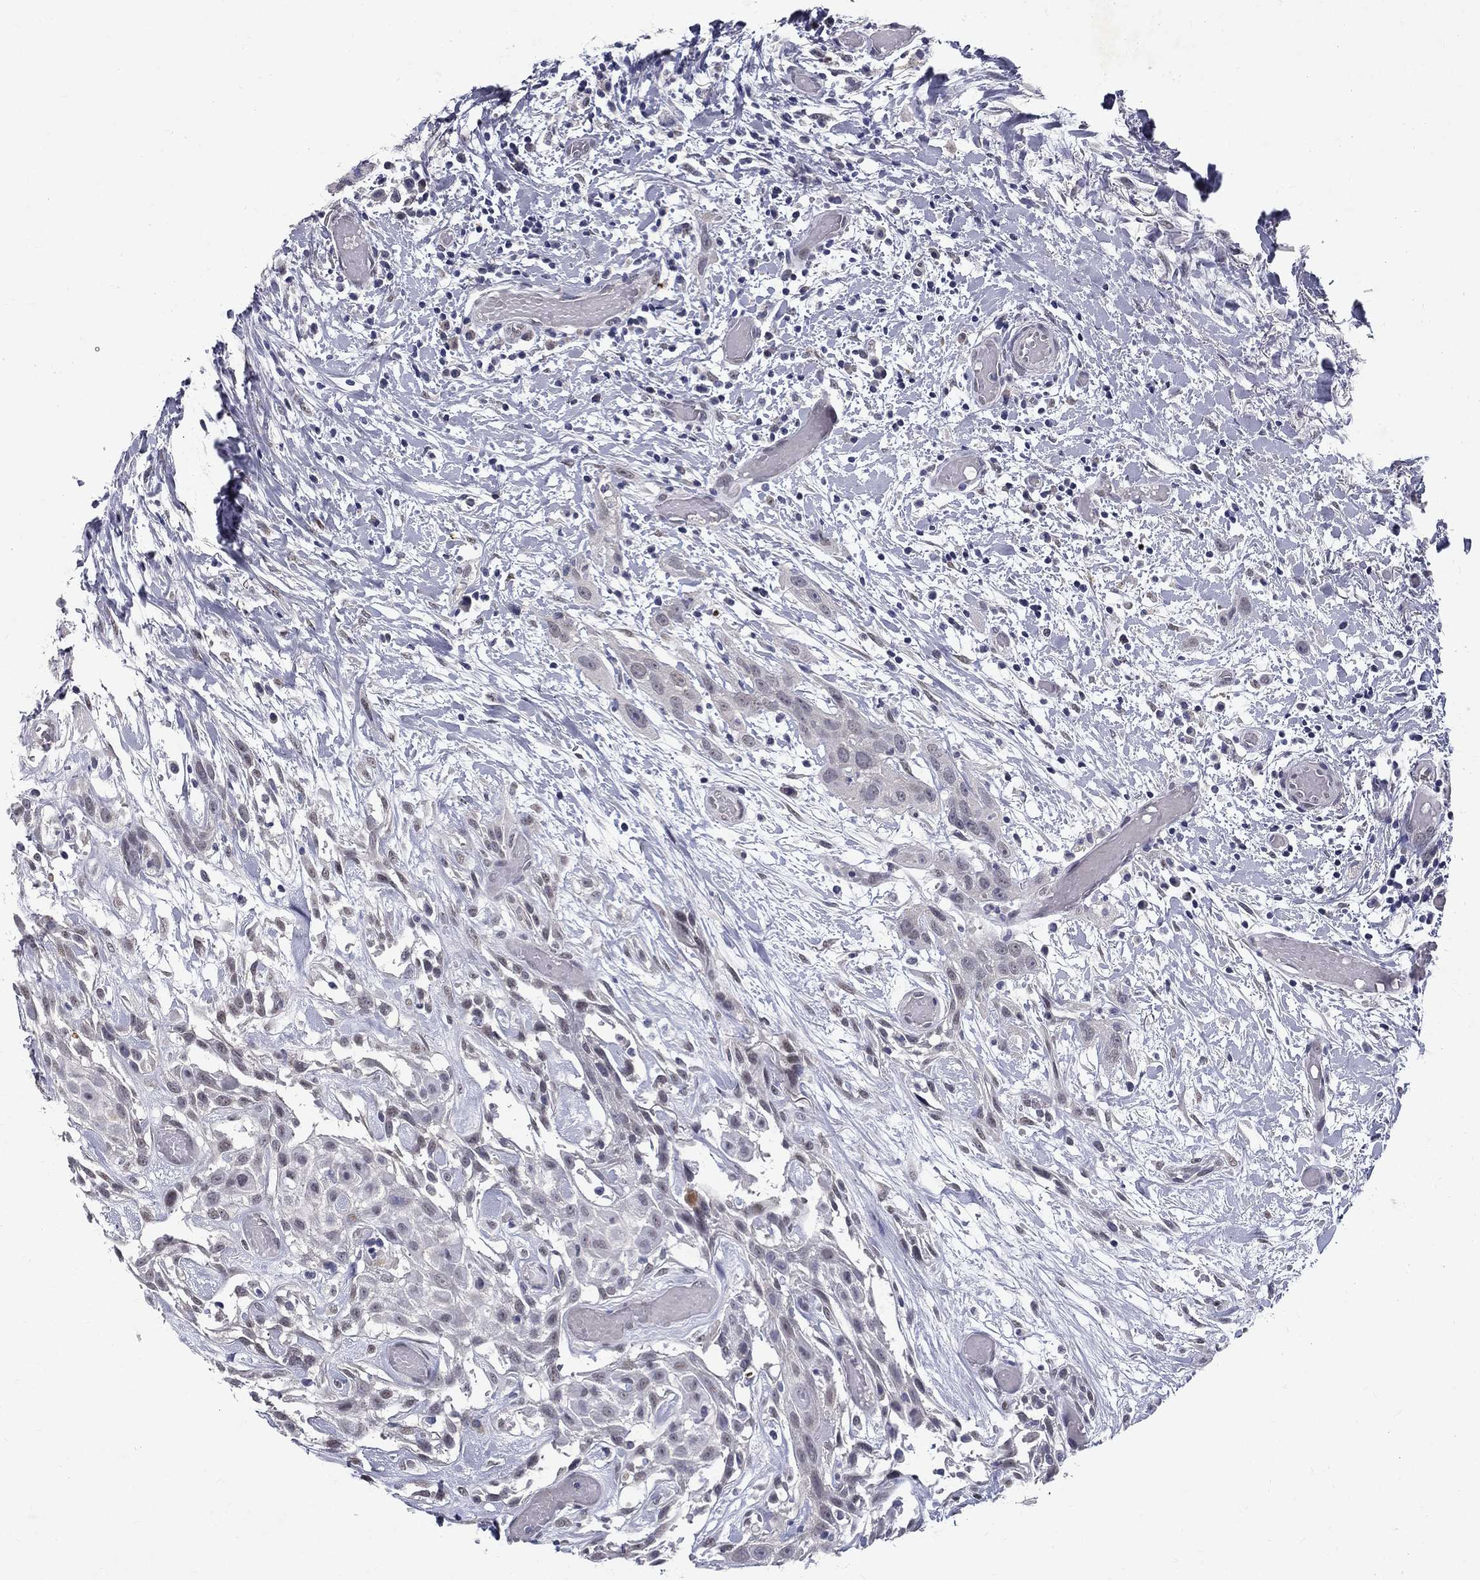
{"staining": {"intensity": "negative", "quantity": "none", "location": "none"}, "tissue": "head and neck cancer", "cell_type": "Tumor cells", "image_type": "cancer", "snomed": [{"axis": "morphology", "description": "Normal tissue, NOS"}, {"axis": "morphology", "description": "Squamous cell carcinoma, NOS"}, {"axis": "topography", "description": "Oral tissue"}, {"axis": "topography", "description": "Salivary gland"}, {"axis": "topography", "description": "Head-Neck"}], "caption": "Immunohistochemistry of human head and neck squamous cell carcinoma displays no positivity in tumor cells.", "gene": "RBFOX1", "patient": {"sex": "female", "age": 62}}